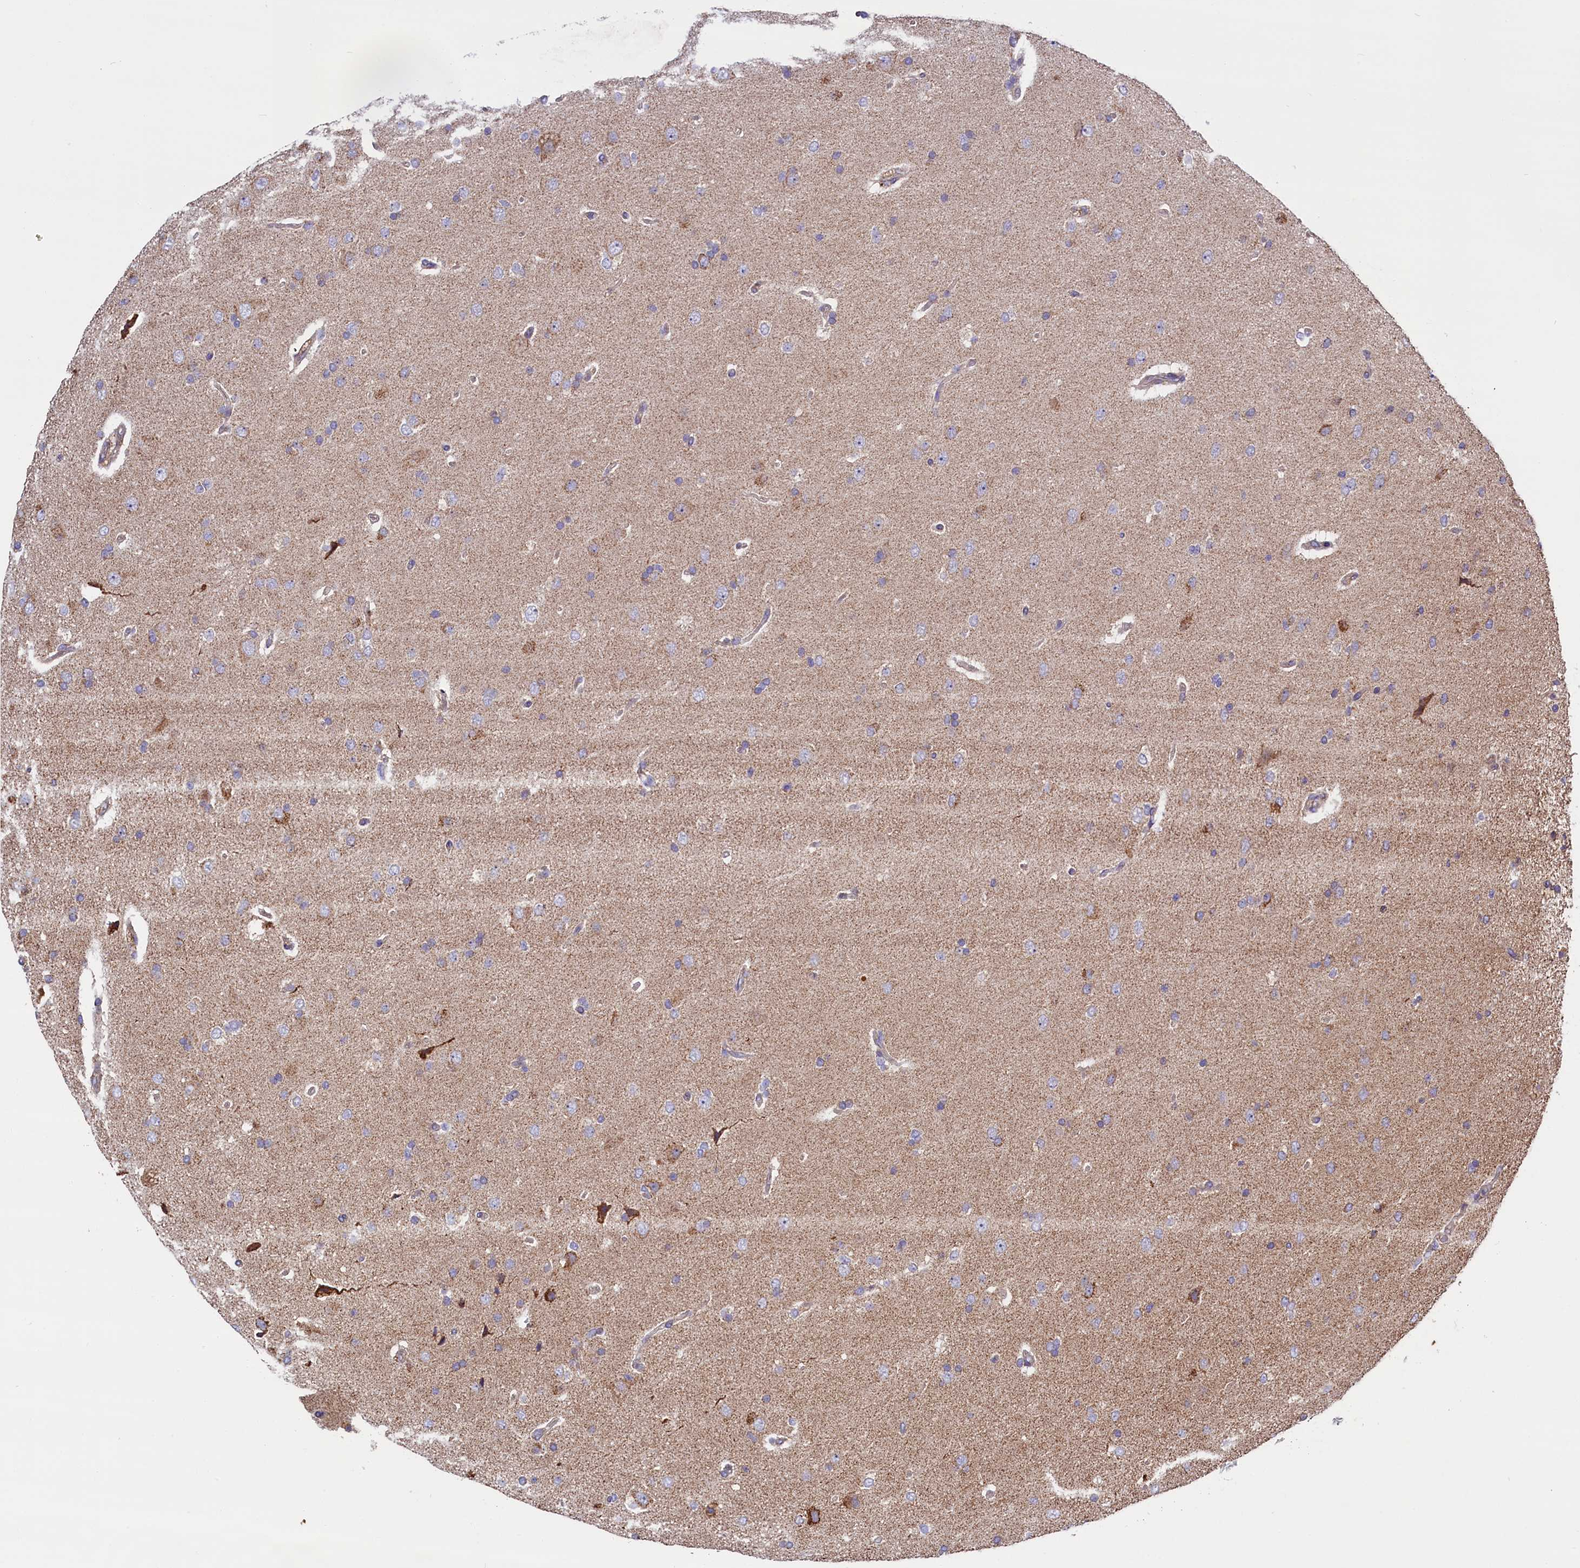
{"staining": {"intensity": "negative", "quantity": "none", "location": "none"}, "tissue": "glioma", "cell_type": "Tumor cells", "image_type": "cancer", "snomed": [{"axis": "morphology", "description": "Glioma, malignant, High grade"}, {"axis": "topography", "description": "Brain"}], "caption": "This micrograph is of malignant glioma (high-grade) stained with immunohistochemistry (IHC) to label a protein in brown with the nuclei are counter-stained blue. There is no positivity in tumor cells. Nuclei are stained in blue.", "gene": "ZSWIM1", "patient": {"sex": "male", "age": 72}}